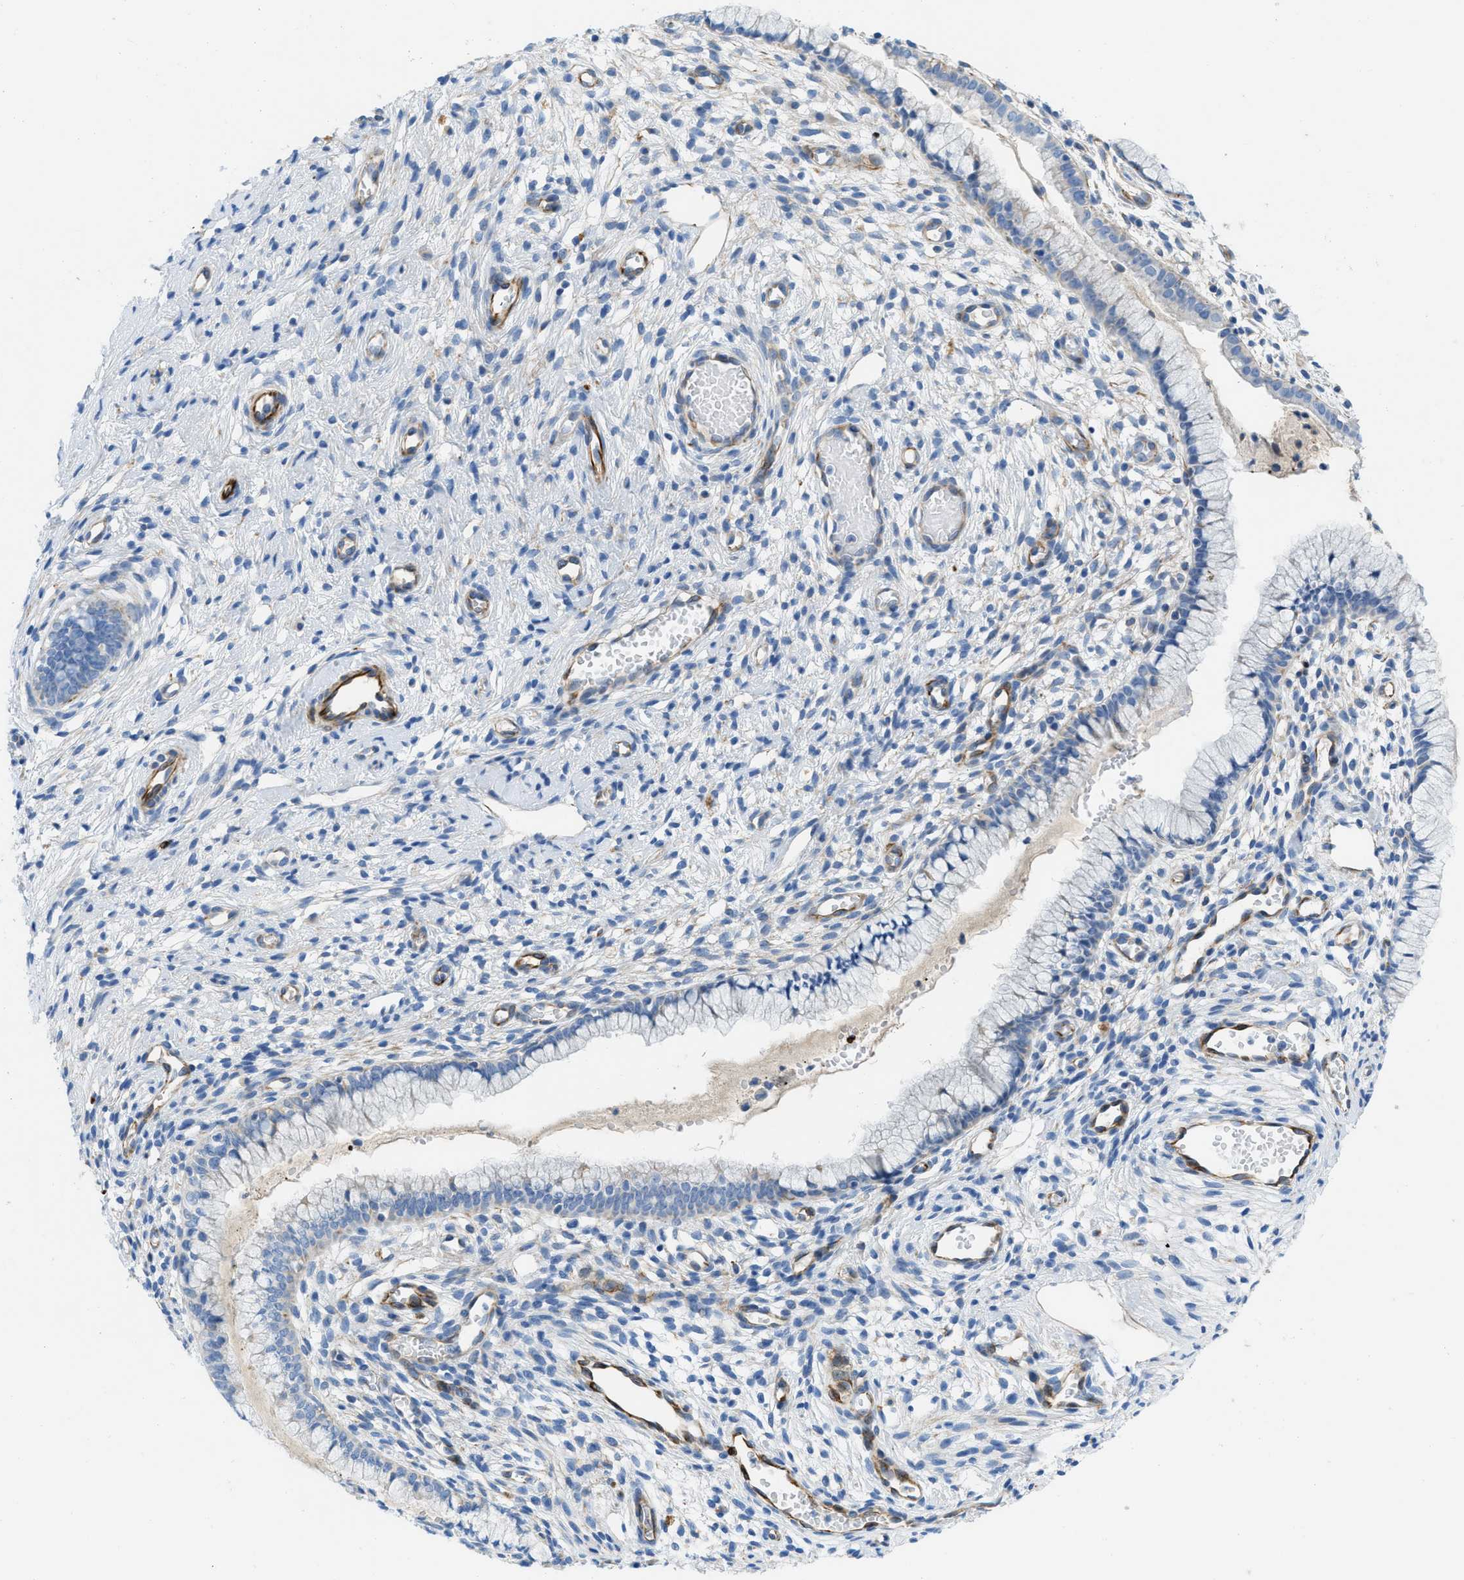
{"staining": {"intensity": "negative", "quantity": "none", "location": "none"}, "tissue": "cervix", "cell_type": "Glandular cells", "image_type": "normal", "snomed": [{"axis": "morphology", "description": "Normal tissue, NOS"}, {"axis": "topography", "description": "Cervix"}], "caption": "DAB immunohistochemical staining of benign cervix reveals no significant expression in glandular cells. The staining was performed using DAB to visualize the protein expression in brown, while the nuclei were stained in blue with hematoxylin (Magnification: 20x).", "gene": "XCR1", "patient": {"sex": "female", "age": 65}}